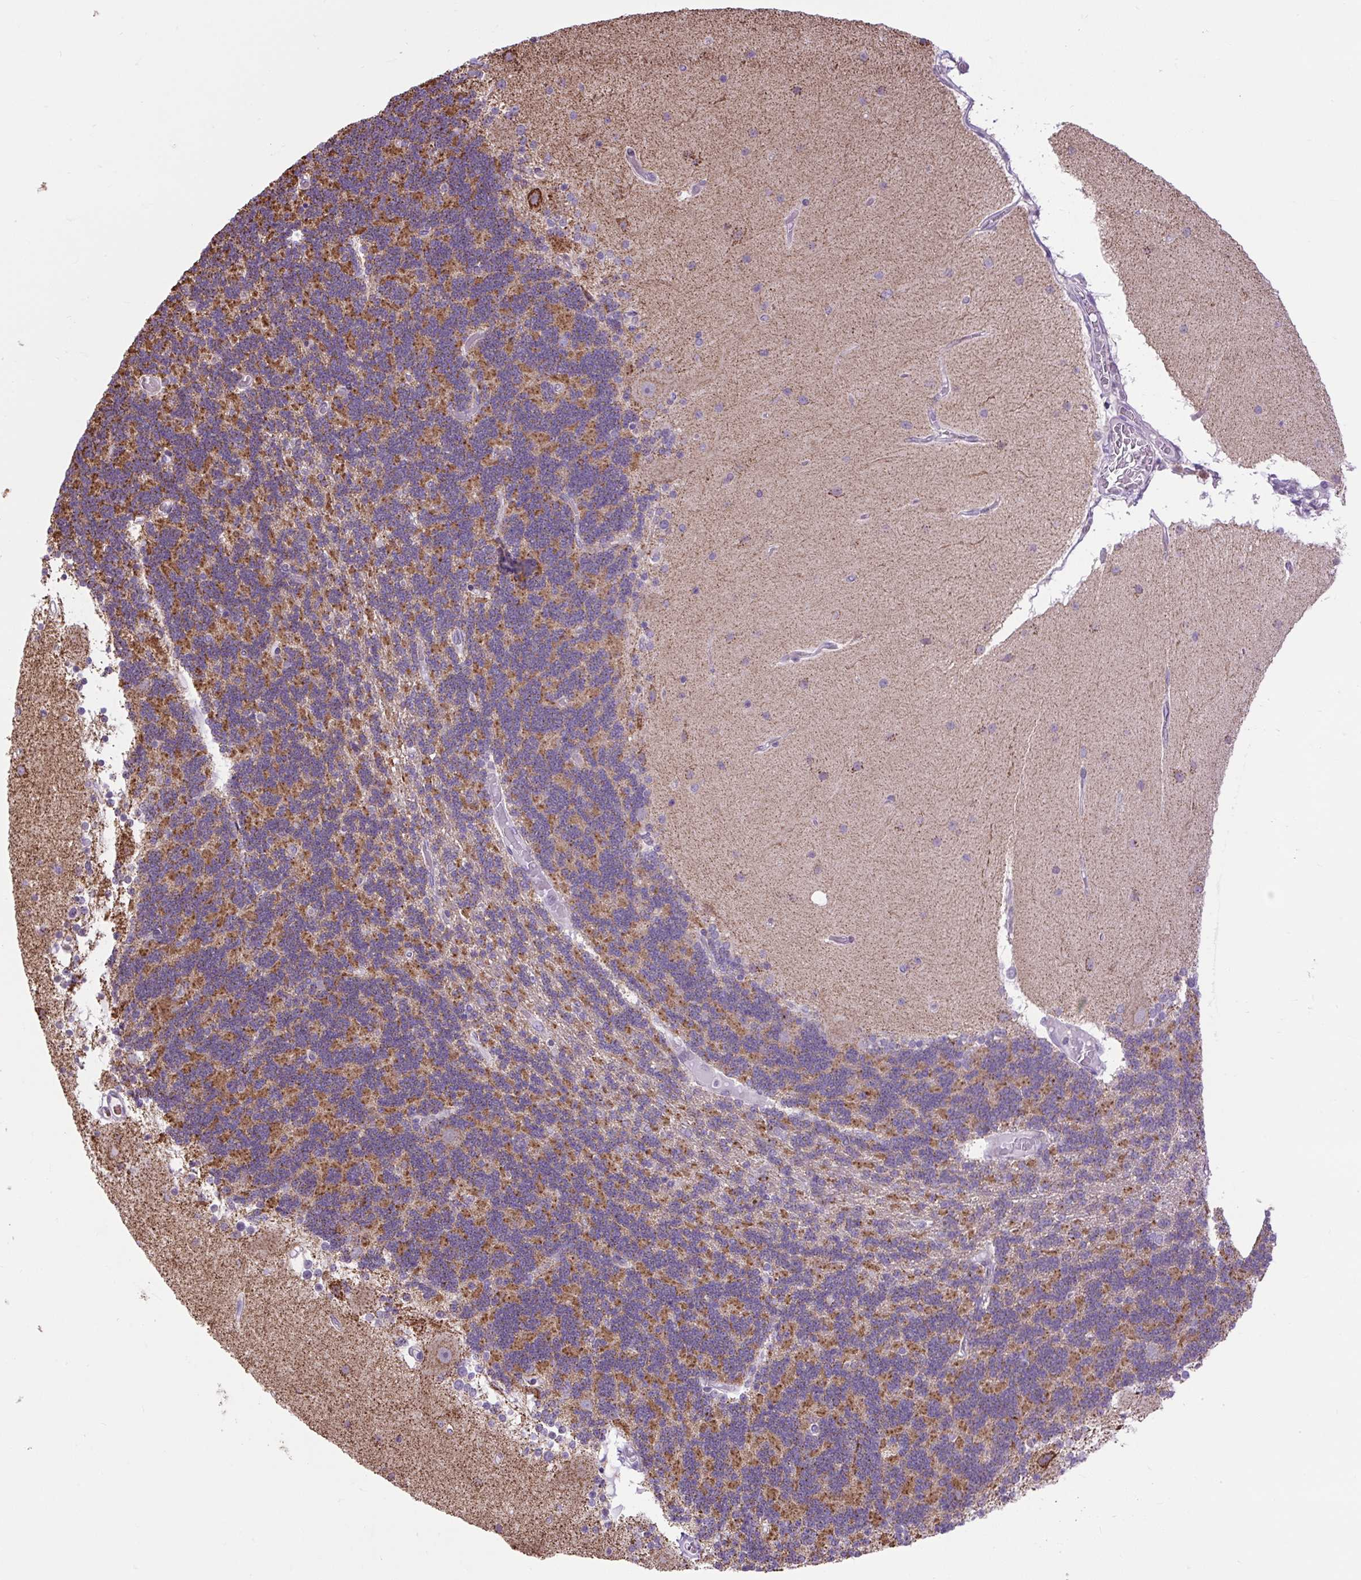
{"staining": {"intensity": "moderate", "quantity": ">75%", "location": "cytoplasmic/membranous"}, "tissue": "cerebellum", "cell_type": "Cells in granular layer", "image_type": "normal", "snomed": [{"axis": "morphology", "description": "Normal tissue, NOS"}, {"axis": "topography", "description": "Cerebellum"}], "caption": "High-power microscopy captured an immunohistochemistry (IHC) photomicrograph of unremarkable cerebellum, revealing moderate cytoplasmic/membranous positivity in about >75% of cells in granular layer. (brown staining indicates protein expression, while blue staining denotes nuclei).", "gene": "SCO2", "patient": {"sex": "female", "age": 54}}